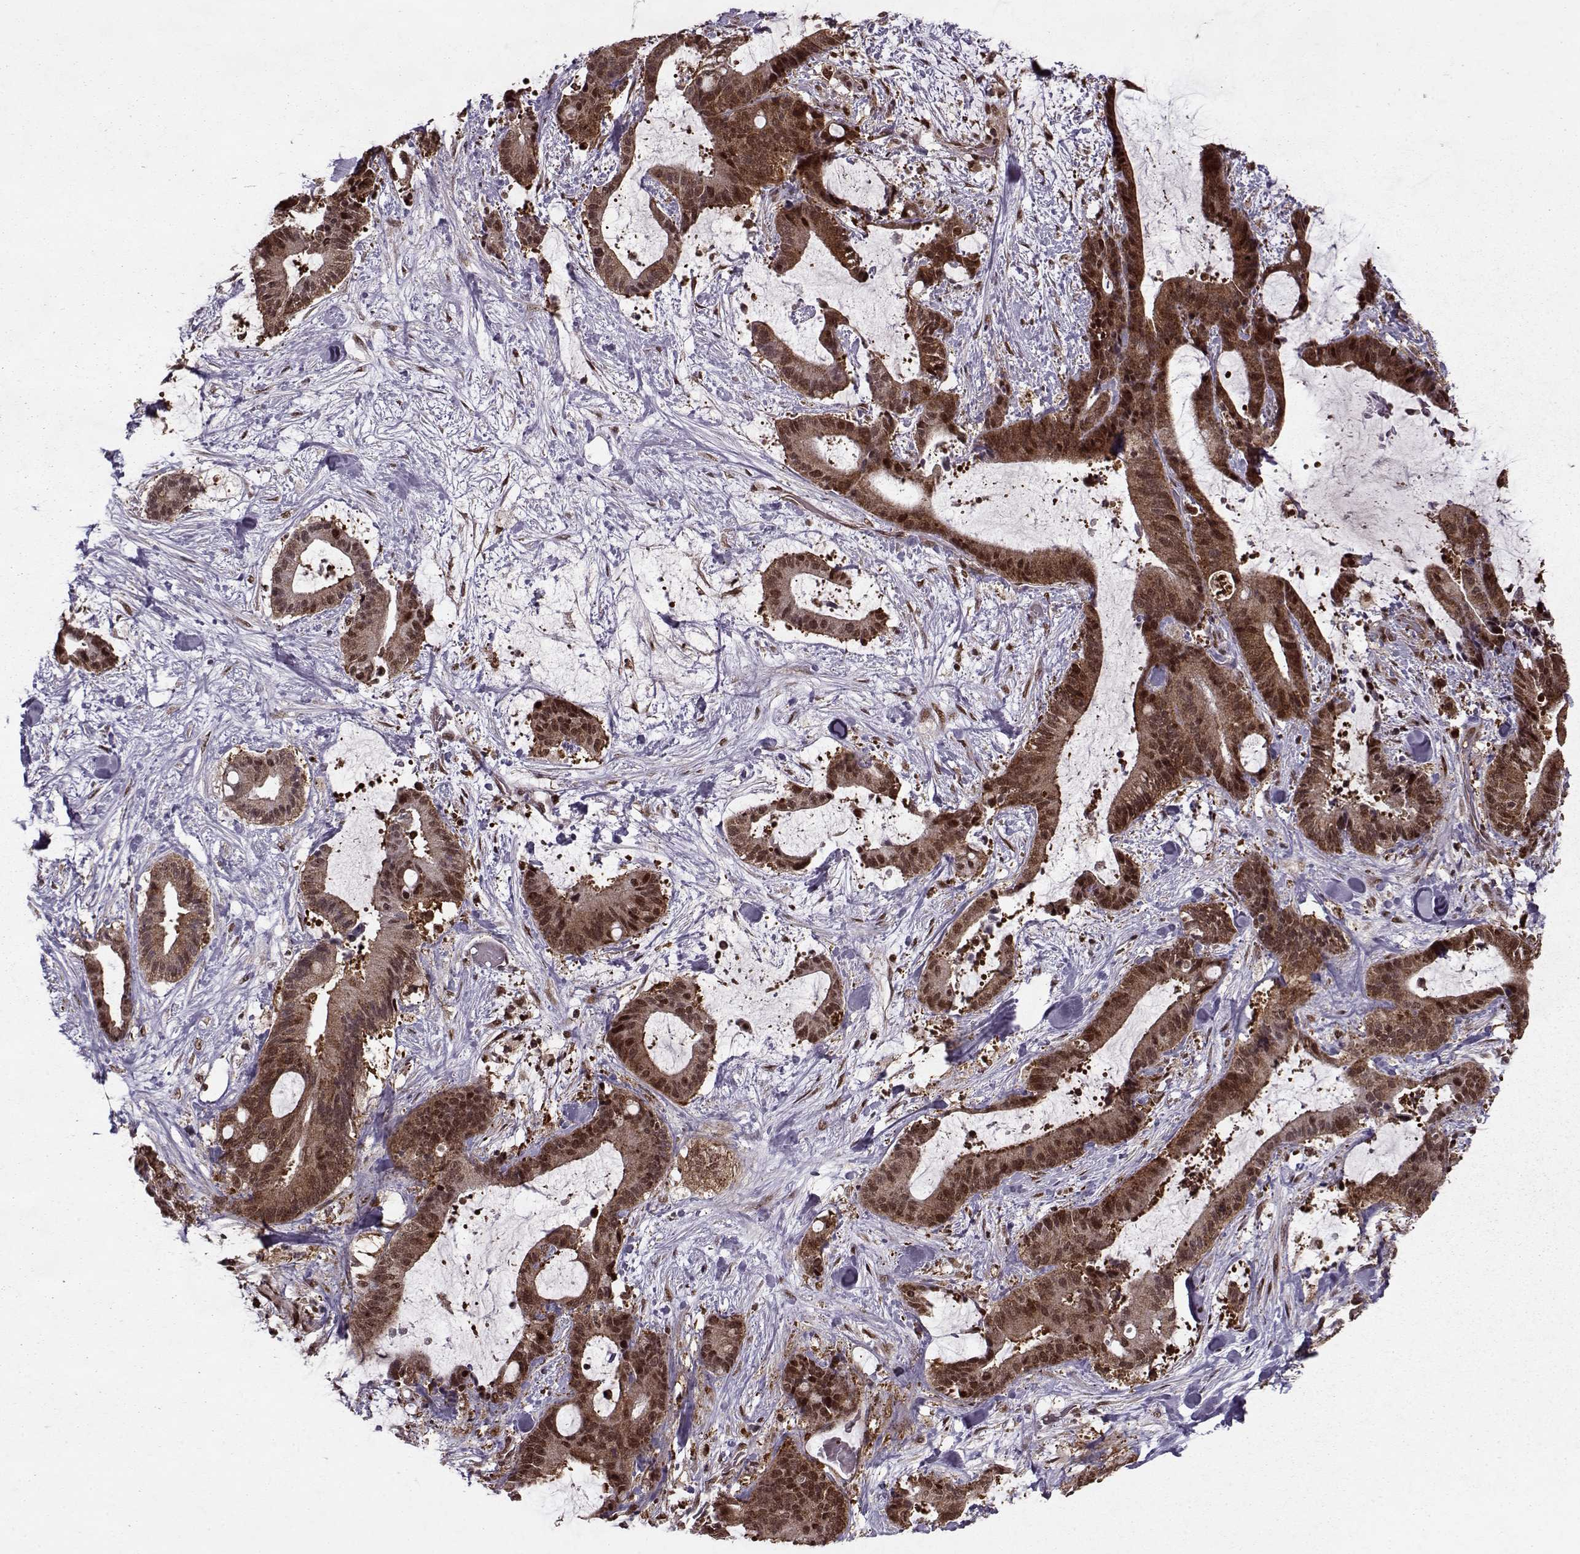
{"staining": {"intensity": "strong", "quantity": ">75%", "location": "cytoplasmic/membranous,nuclear"}, "tissue": "liver cancer", "cell_type": "Tumor cells", "image_type": "cancer", "snomed": [{"axis": "morphology", "description": "Cholangiocarcinoma"}, {"axis": "topography", "description": "Liver"}], "caption": "Immunohistochemical staining of liver cholangiocarcinoma exhibits high levels of strong cytoplasmic/membranous and nuclear staining in approximately >75% of tumor cells.", "gene": "PSMA7", "patient": {"sex": "female", "age": 73}}